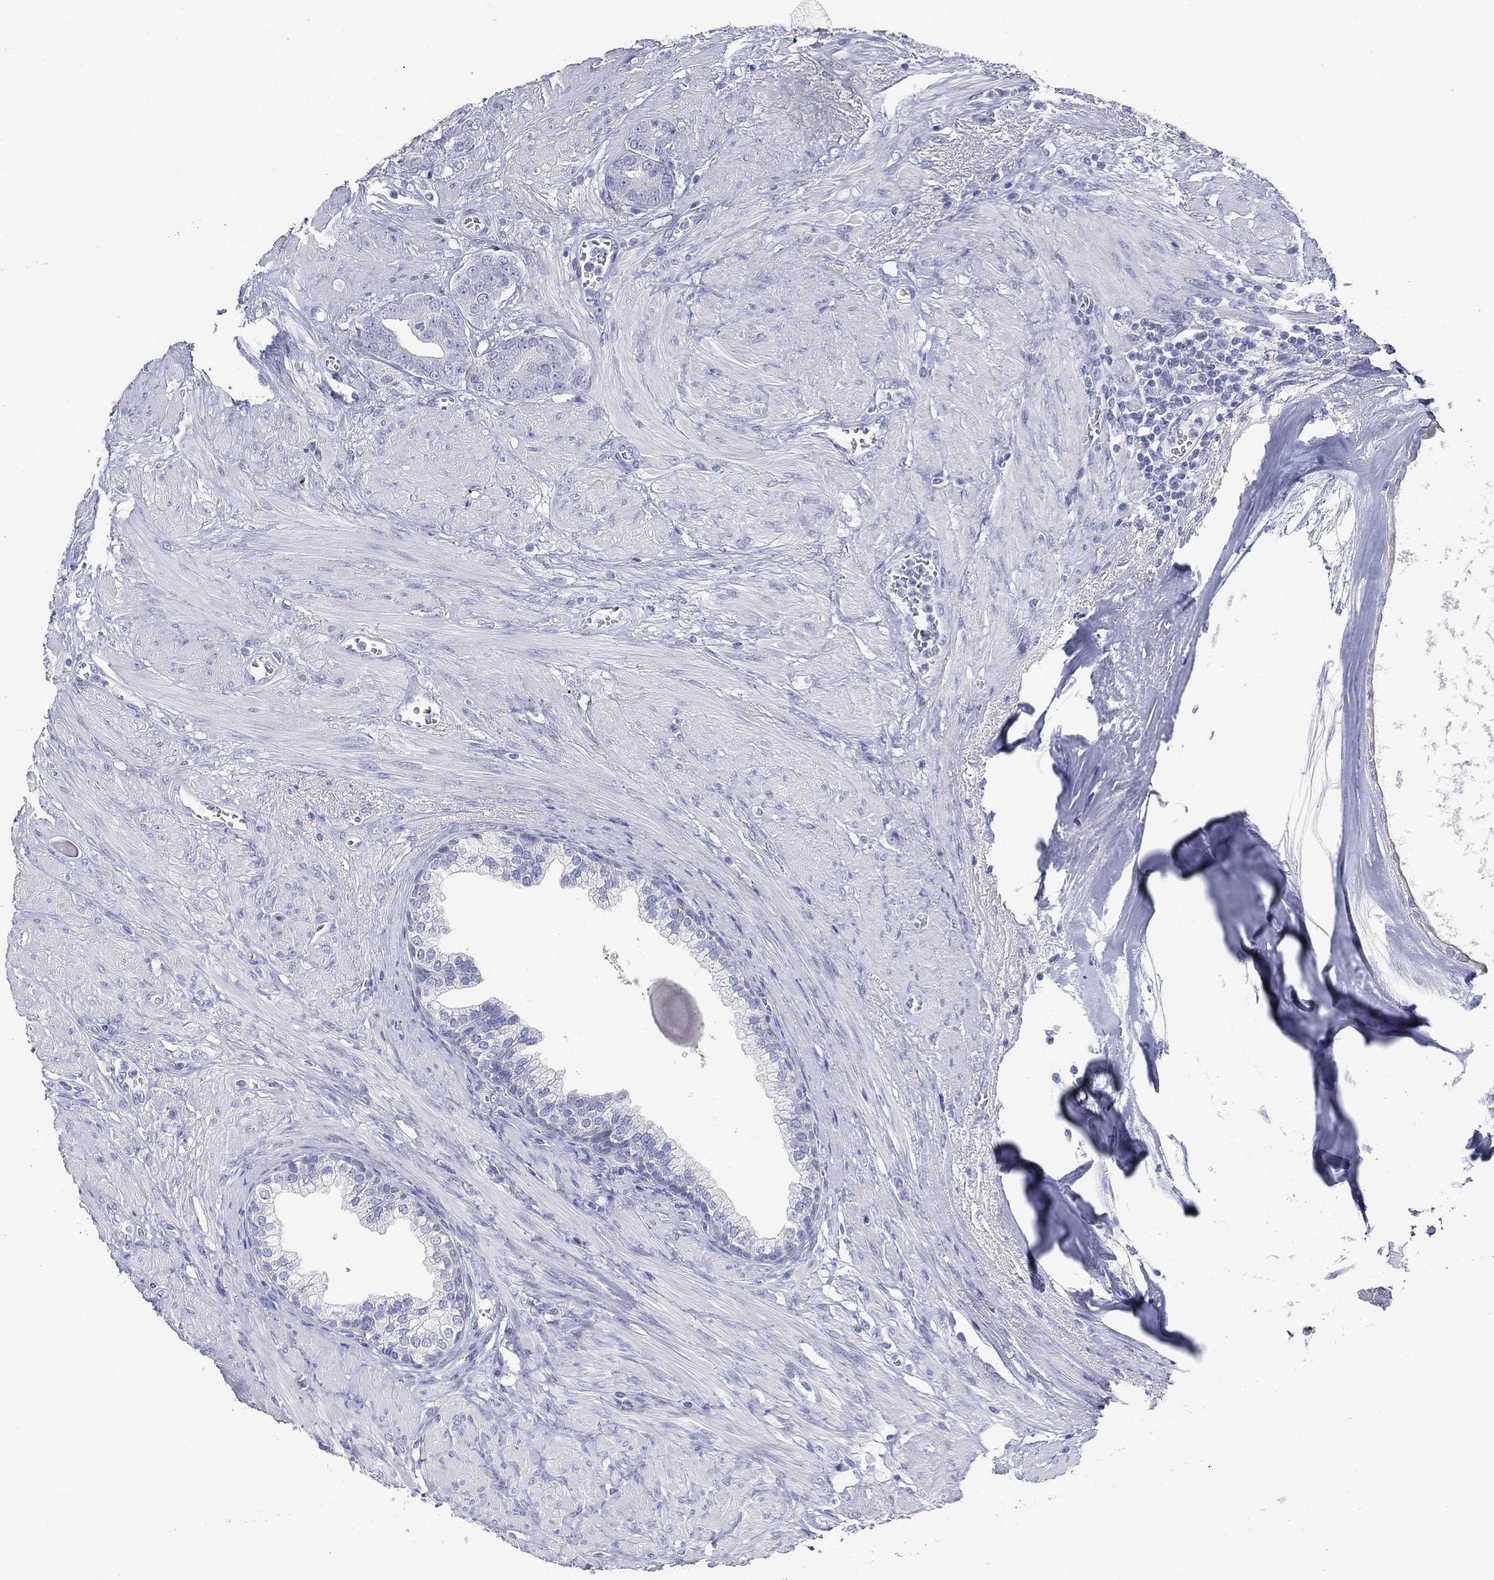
{"staining": {"intensity": "negative", "quantity": "none", "location": "none"}, "tissue": "prostate cancer", "cell_type": "Tumor cells", "image_type": "cancer", "snomed": [{"axis": "morphology", "description": "Adenocarcinoma, NOS"}, {"axis": "topography", "description": "Prostate"}], "caption": "Tumor cells show no significant protein staining in adenocarcinoma (prostate).", "gene": "FMO1", "patient": {"sex": "male", "age": 69}}